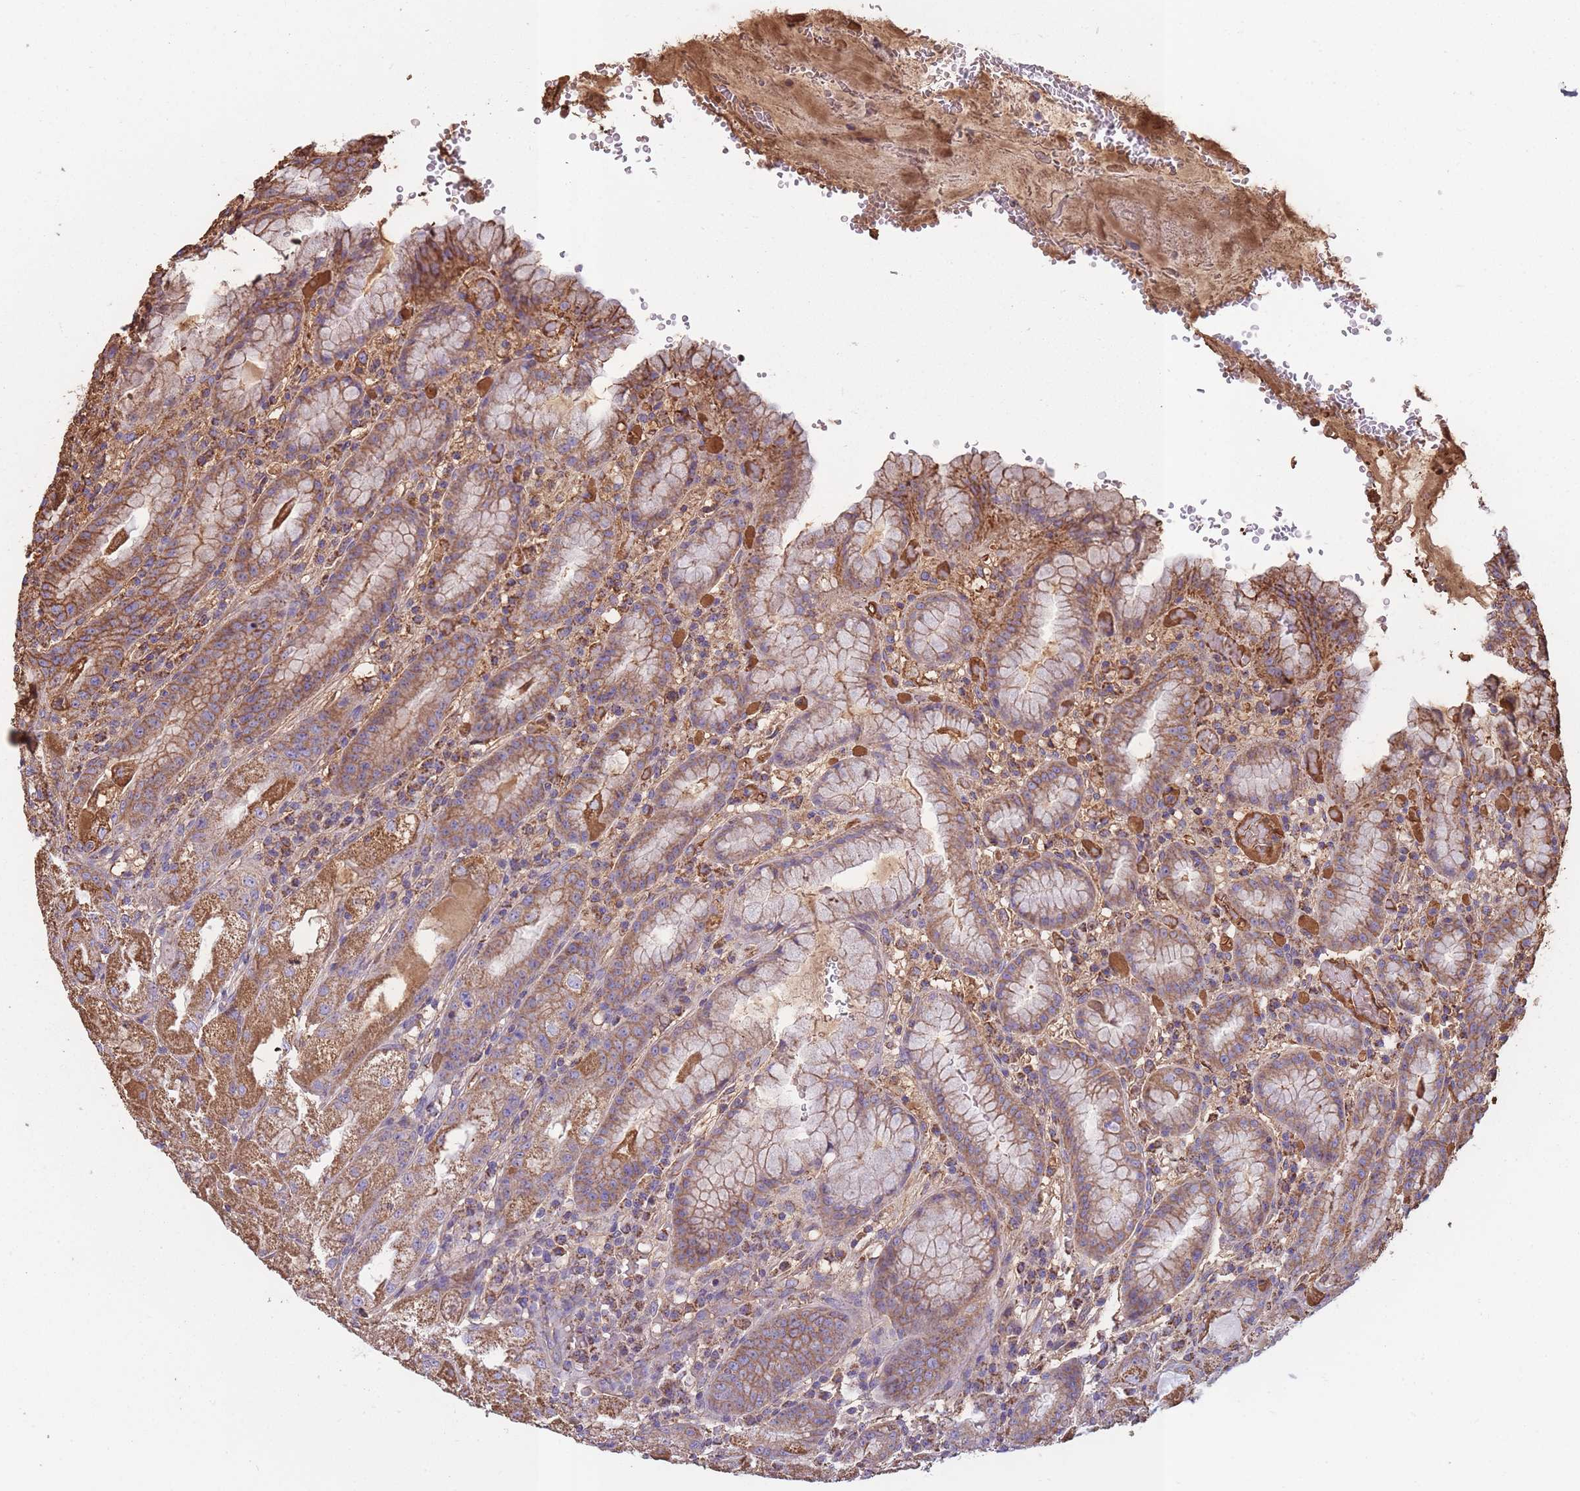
{"staining": {"intensity": "moderate", "quantity": ">75%", "location": "cytoplasmic/membranous"}, "tissue": "stomach", "cell_type": "Glandular cells", "image_type": "normal", "snomed": [{"axis": "morphology", "description": "Normal tissue, NOS"}, {"axis": "topography", "description": "Stomach, upper"}], "caption": "Brown immunohistochemical staining in normal stomach demonstrates moderate cytoplasmic/membranous positivity in approximately >75% of glandular cells.", "gene": "KAT2A", "patient": {"sex": "male", "age": 52}}